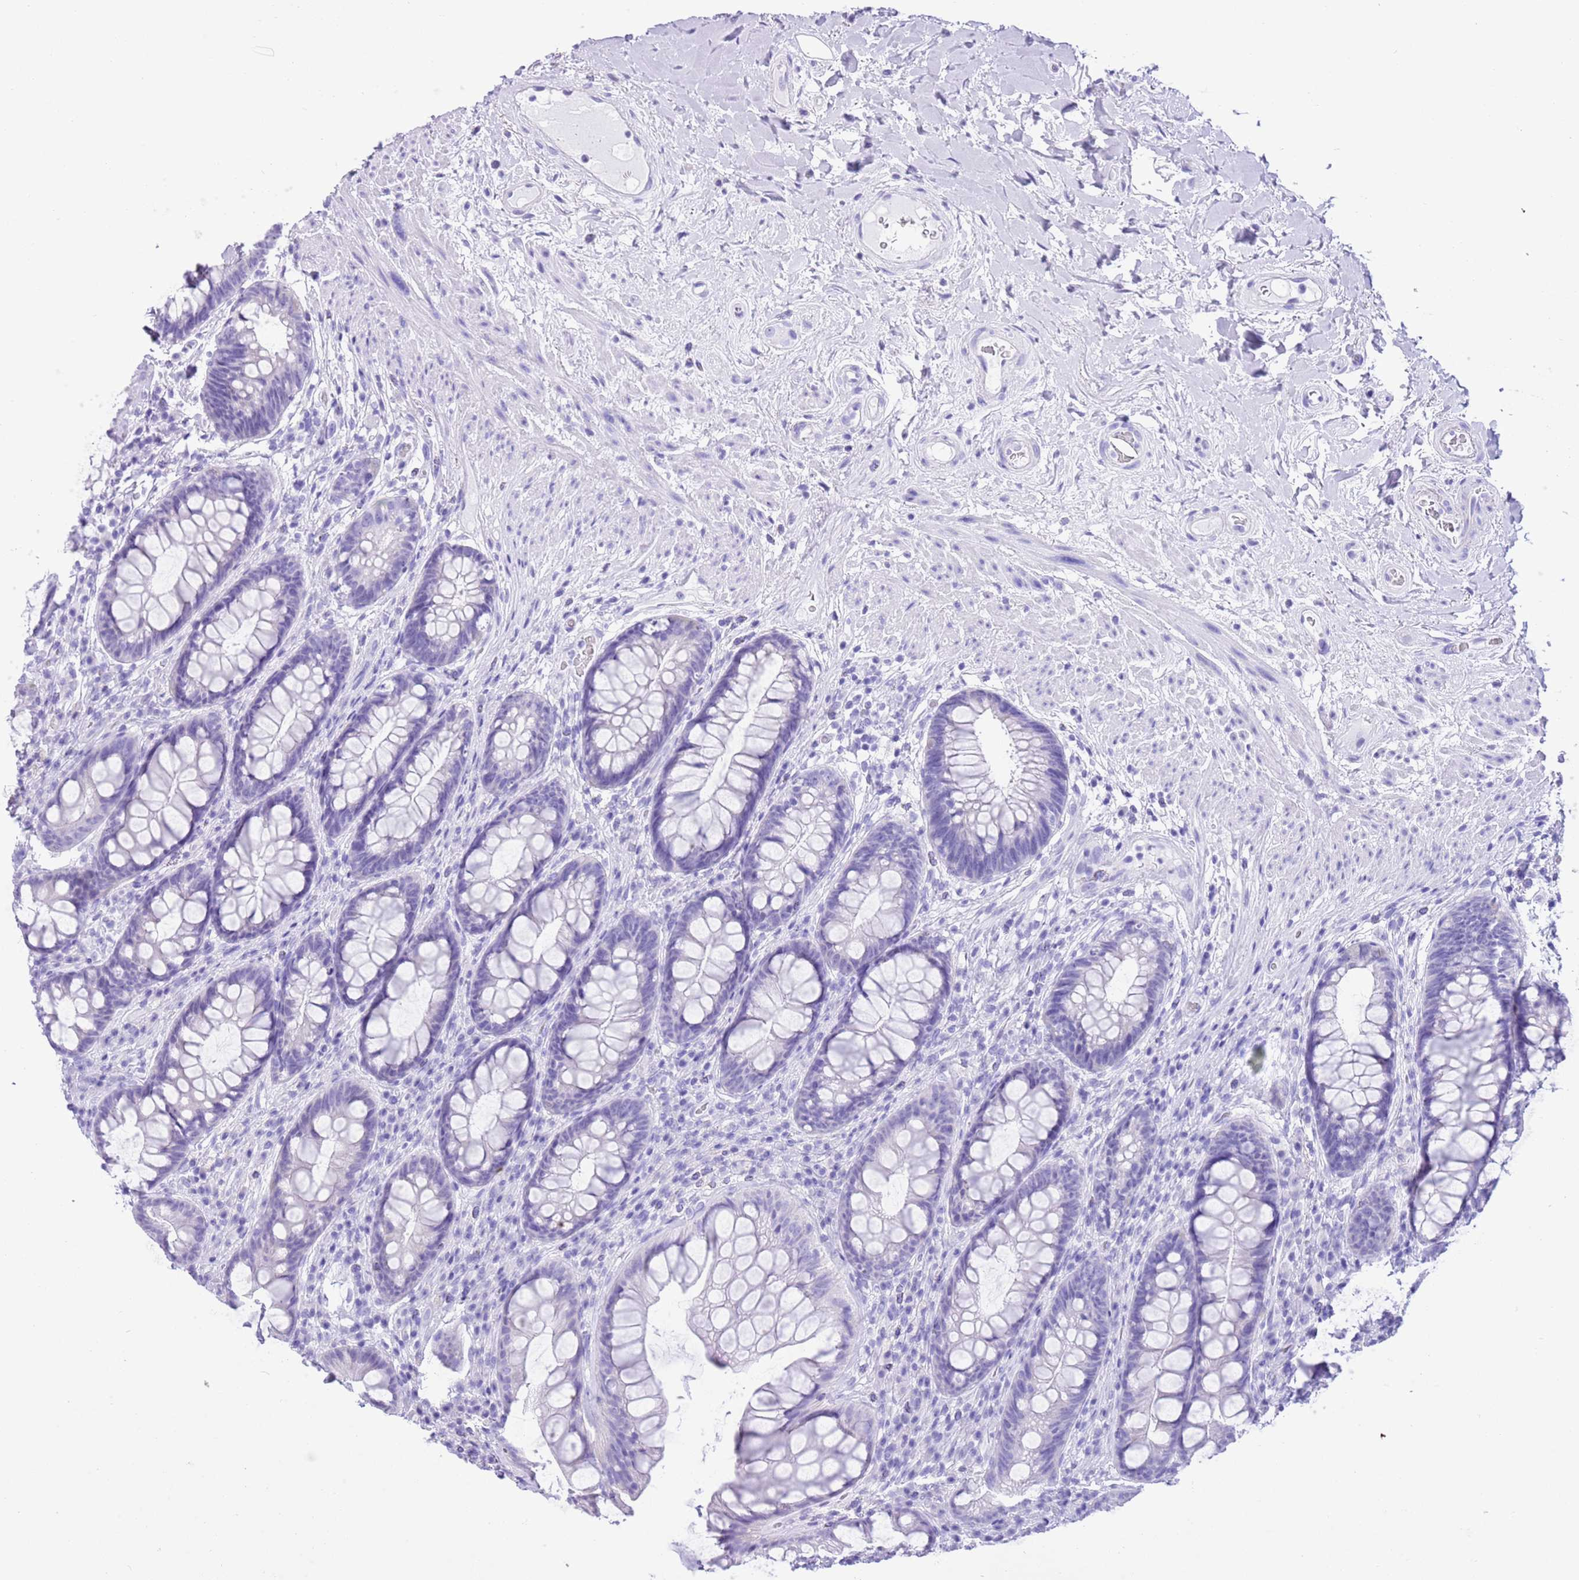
{"staining": {"intensity": "negative", "quantity": "none", "location": "none"}, "tissue": "rectum", "cell_type": "Glandular cells", "image_type": "normal", "snomed": [{"axis": "morphology", "description": "Normal tissue, NOS"}, {"axis": "topography", "description": "Rectum"}], "caption": "DAB immunohistochemical staining of unremarkable human rectum displays no significant positivity in glandular cells.", "gene": "TMEM185A", "patient": {"sex": "male", "age": 74}}